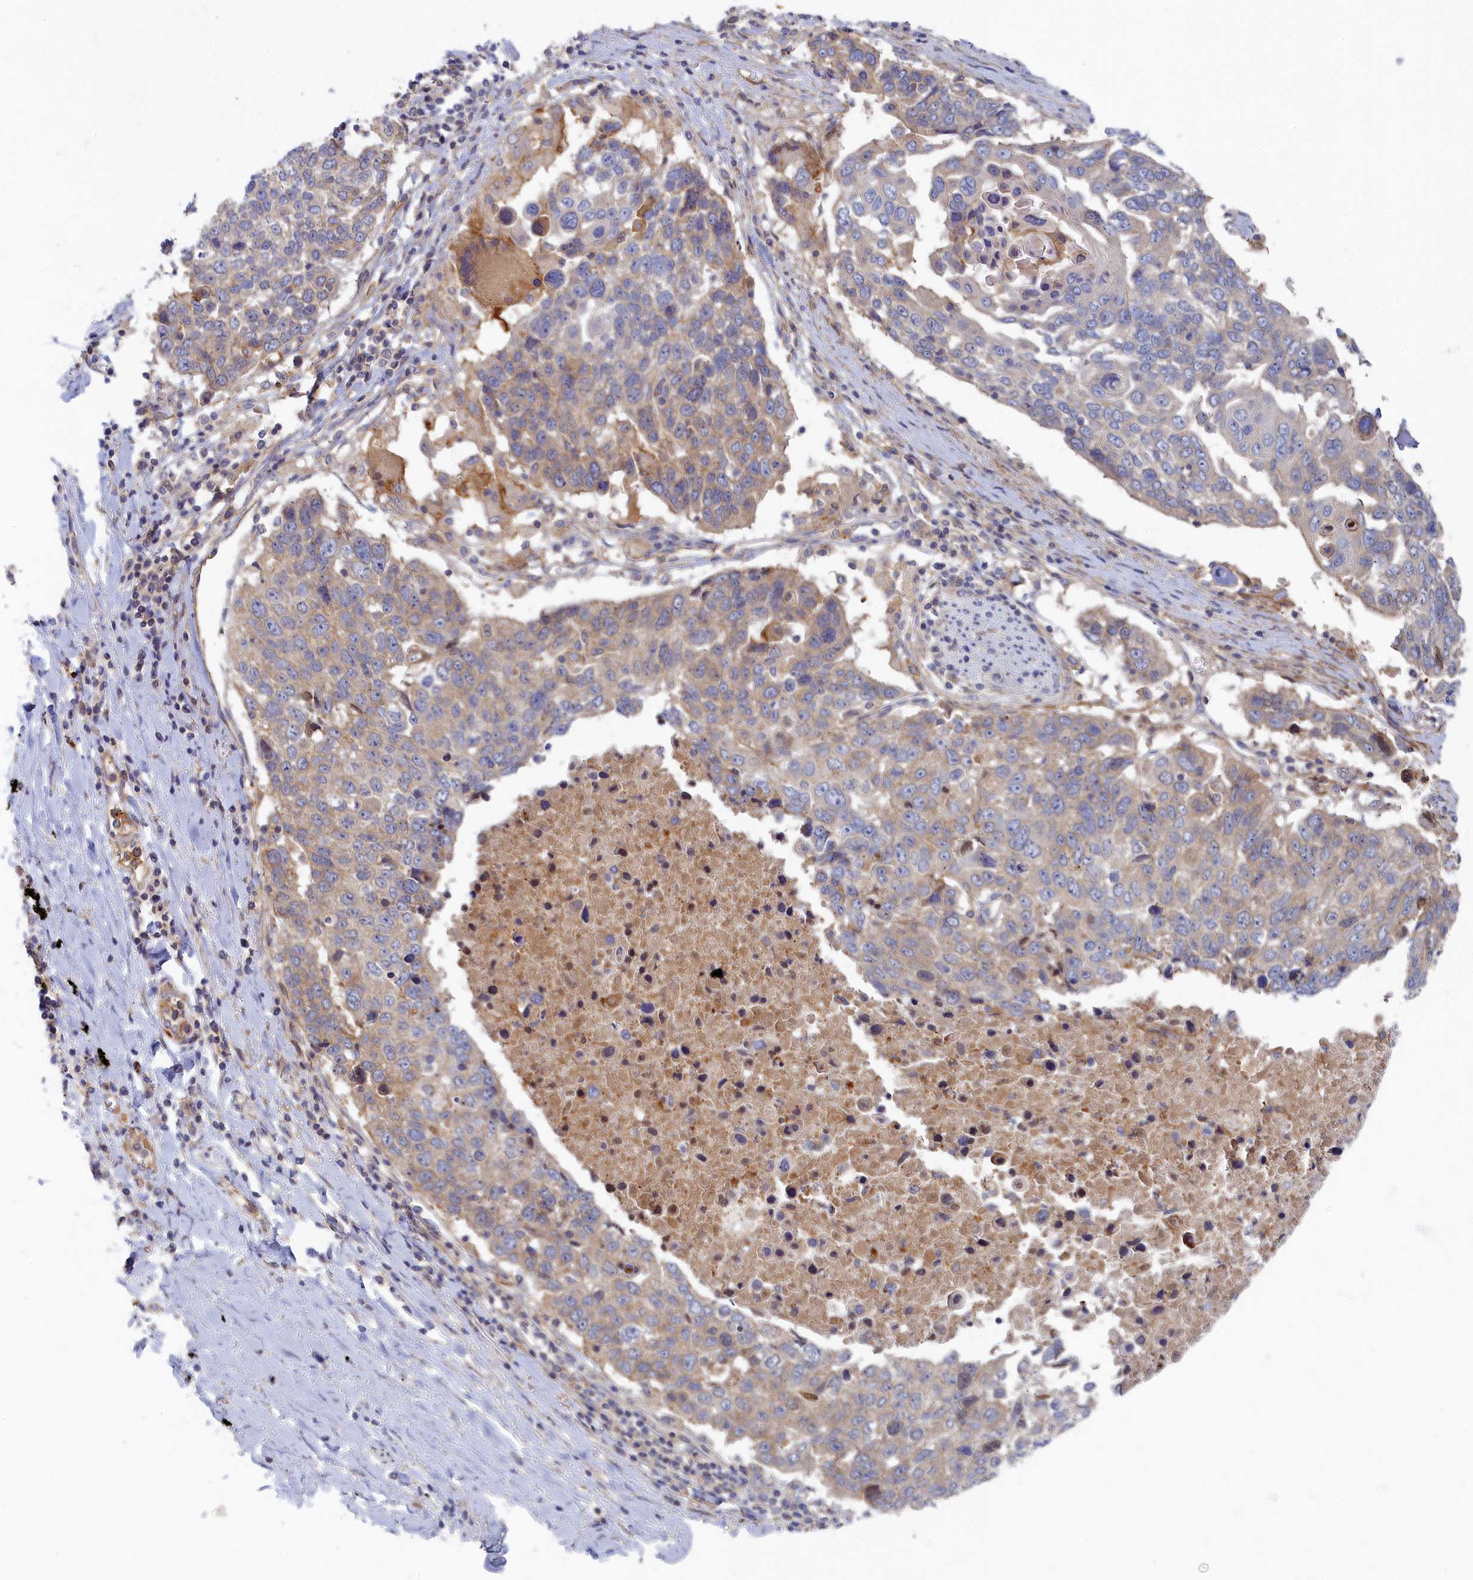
{"staining": {"intensity": "weak", "quantity": "25%-75%", "location": "cytoplasmic/membranous"}, "tissue": "lung cancer", "cell_type": "Tumor cells", "image_type": "cancer", "snomed": [{"axis": "morphology", "description": "Squamous cell carcinoma, NOS"}, {"axis": "topography", "description": "Lung"}], "caption": "Lung cancer (squamous cell carcinoma) stained for a protein reveals weak cytoplasmic/membranous positivity in tumor cells.", "gene": "PSMG2", "patient": {"sex": "male", "age": 66}}